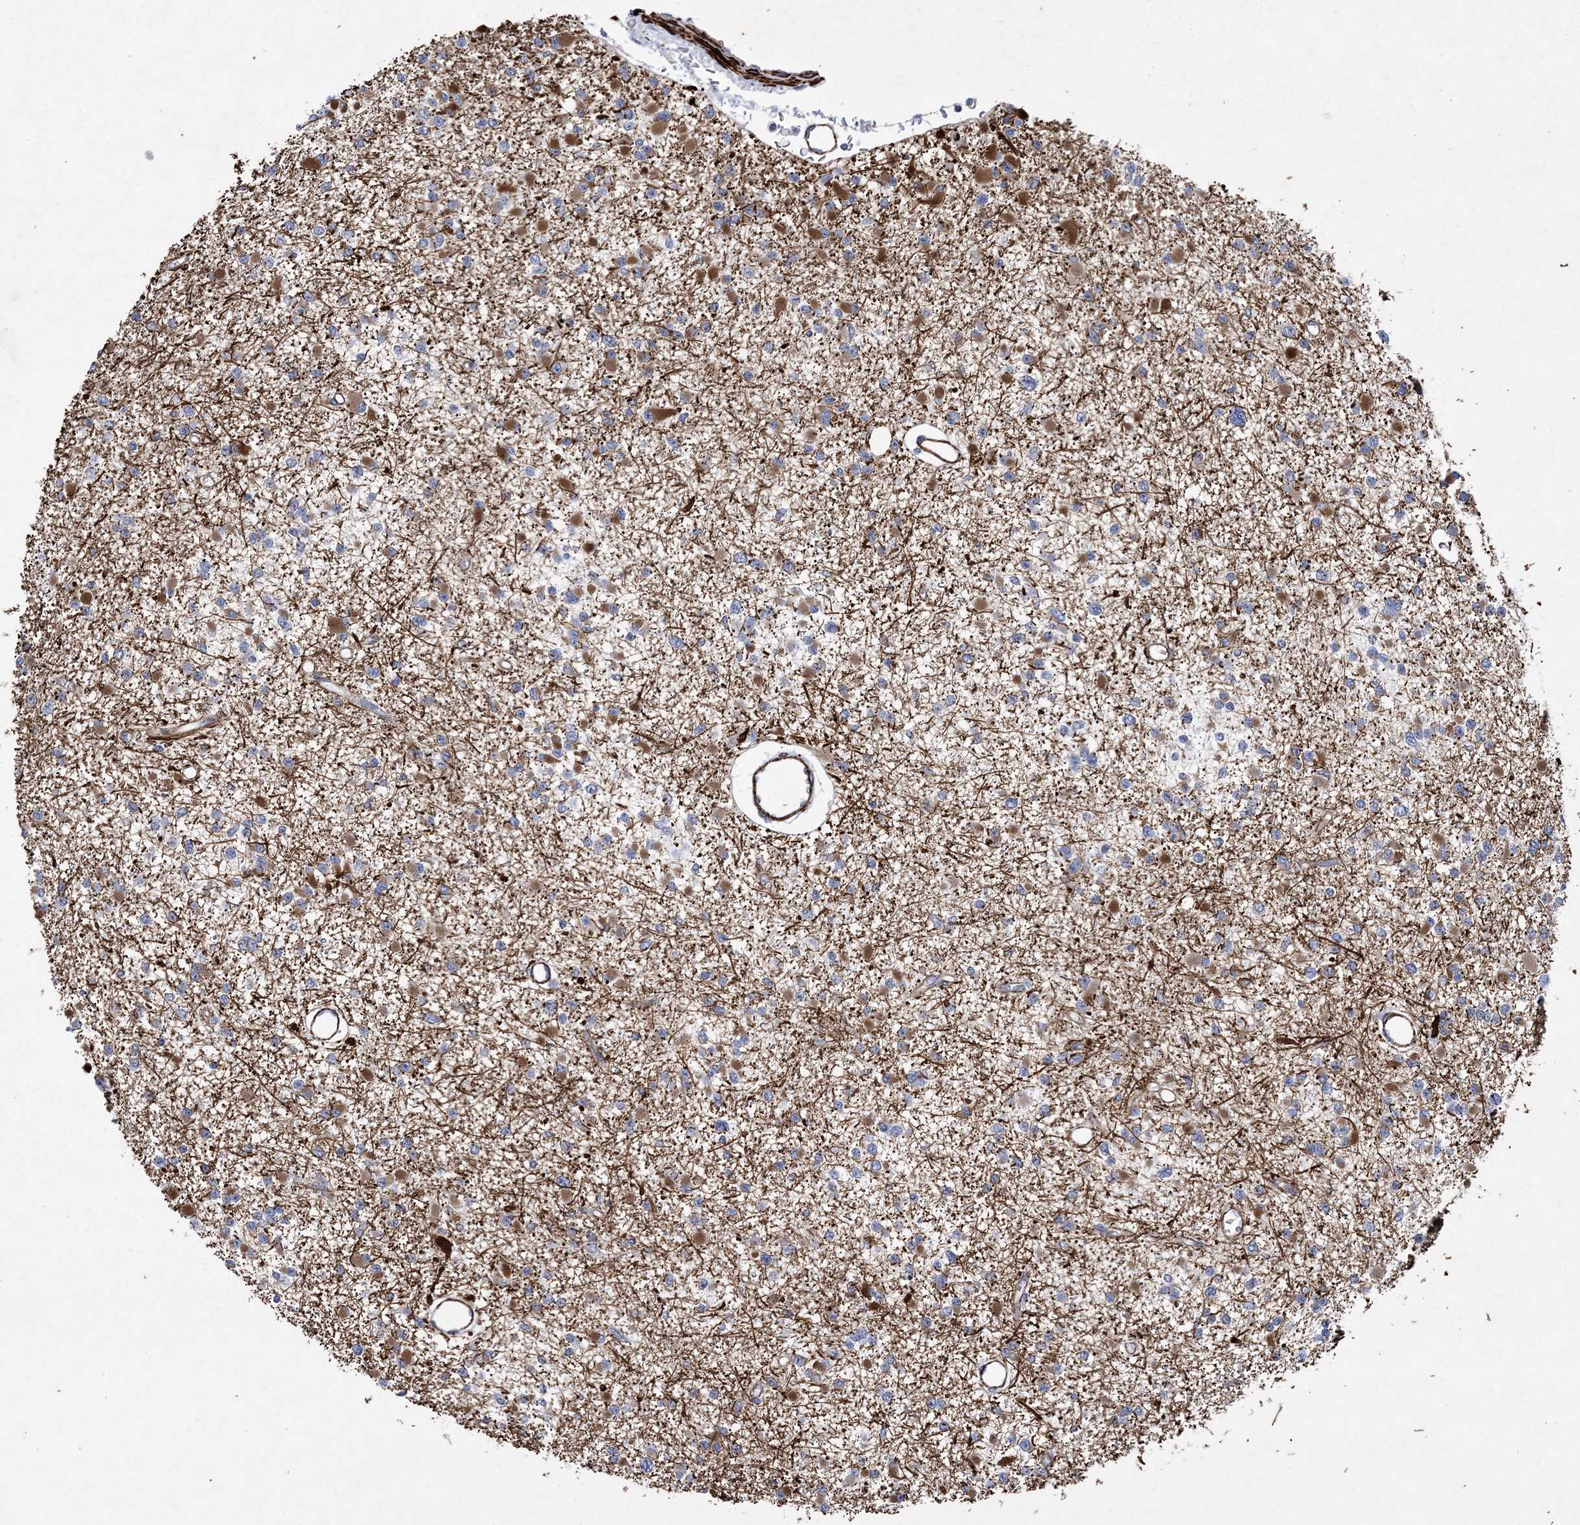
{"staining": {"intensity": "negative", "quantity": "none", "location": "none"}, "tissue": "glioma", "cell_type": "Tumor cells", "image_type": "cancer", "snomed": [{"axis": "morphology", "description": "Glioma, malignant, Low grade"}, {"axis": "topography", "description": "Brain"}], "caption": "Immunohistochemistry photomicrograph of glioma stained for a protein (brown), which displays no positivity in tumor cells.", "gene": "ARSJ", "patient": {"sex": "female", "age": 22}}